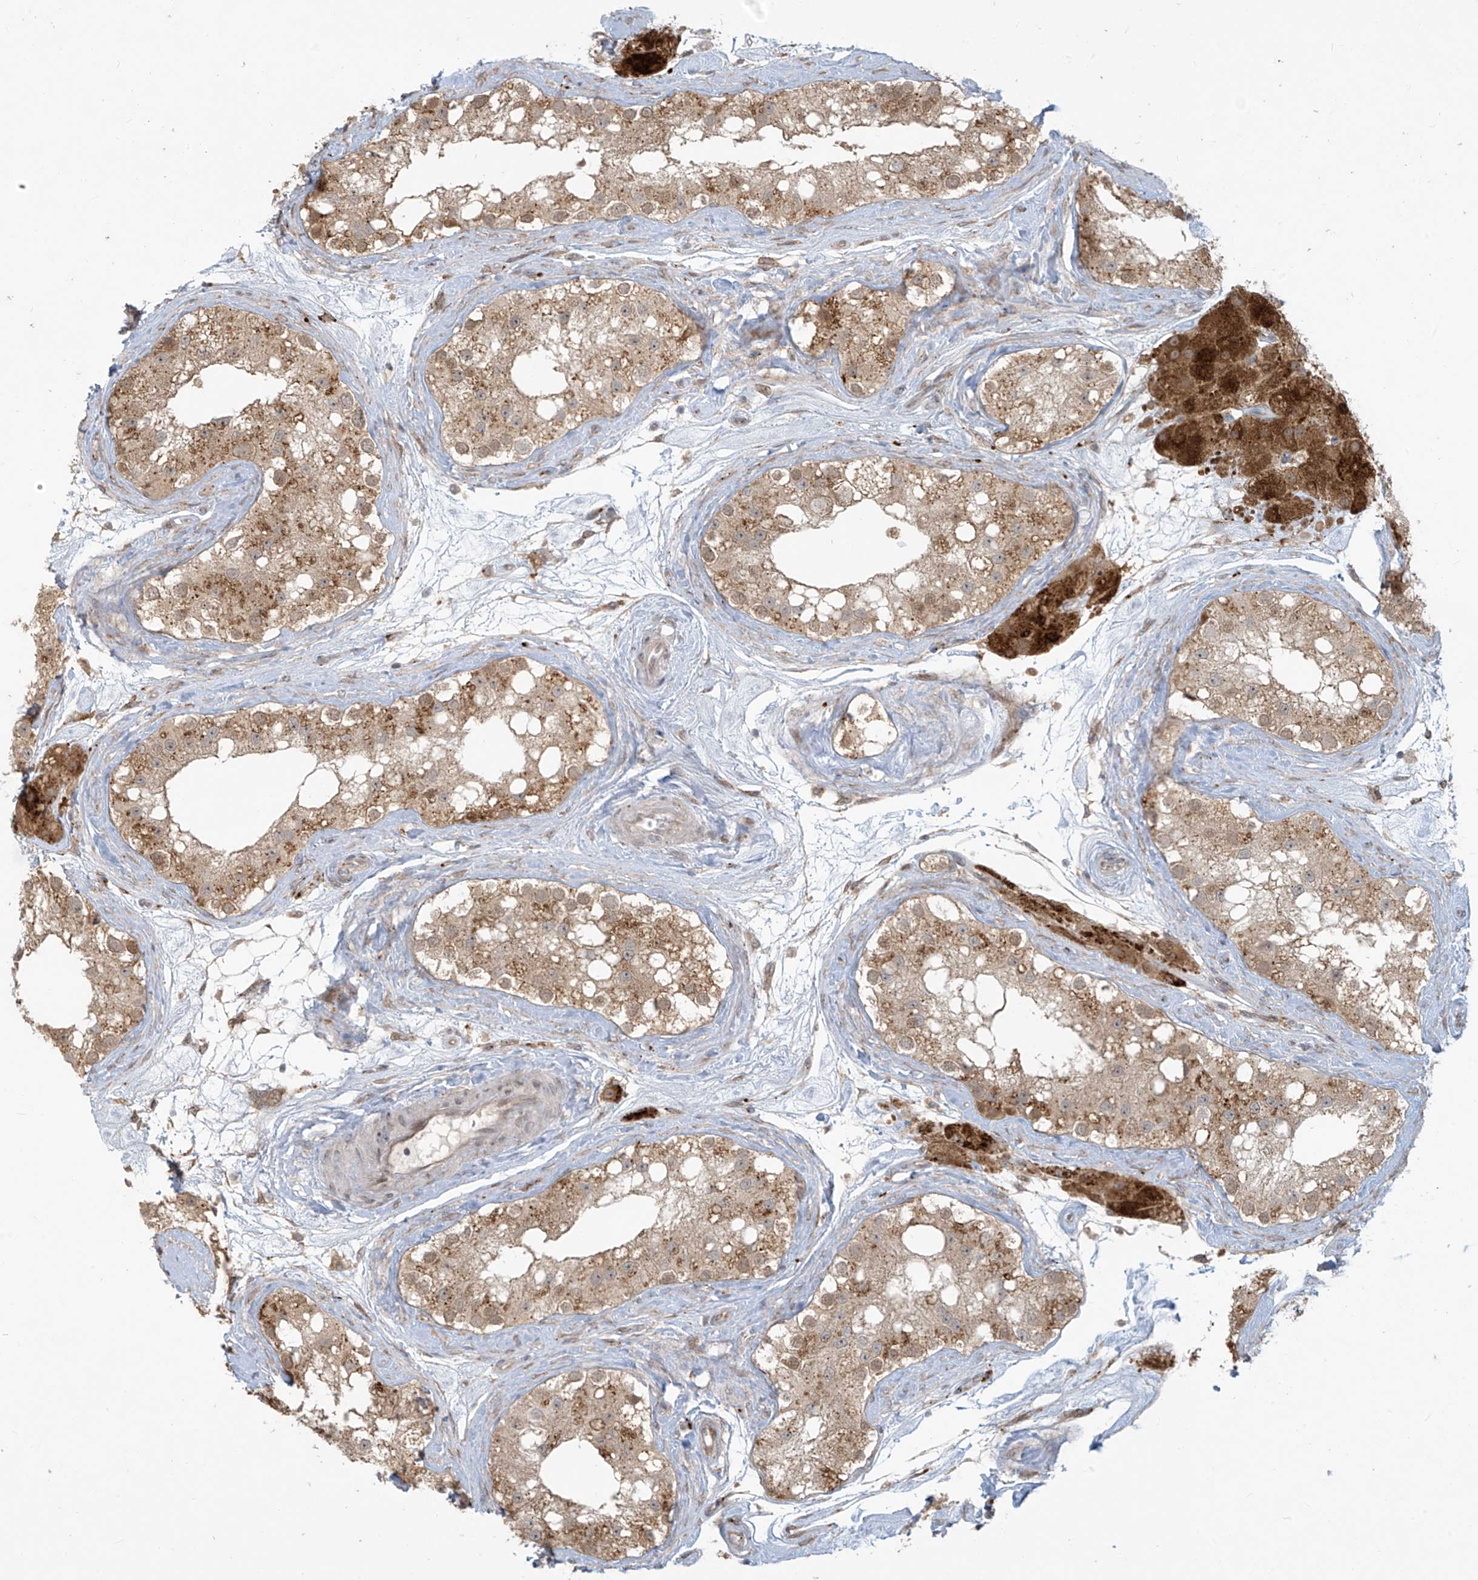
{"staining": {"intensity": "moderate", "quantity": ">75%", "location": "cytoplasmic/membranous"}, "tissue": "testis", "cell_type": "Cells in seminiferous ducts", "image_type": "normal", "snomed": [{"axis": "morphology", "description": "Normal tissue, NOS"}, {"axis": "topography", "description": "Testis"}], "caption": "Moderate cytoplasmic/membranous protein staining is identified in about >75% of cells in seminiferous ducts in testis.", "gene": "PLEKHM3", "patient": {"sex": "male", "age": 84}}